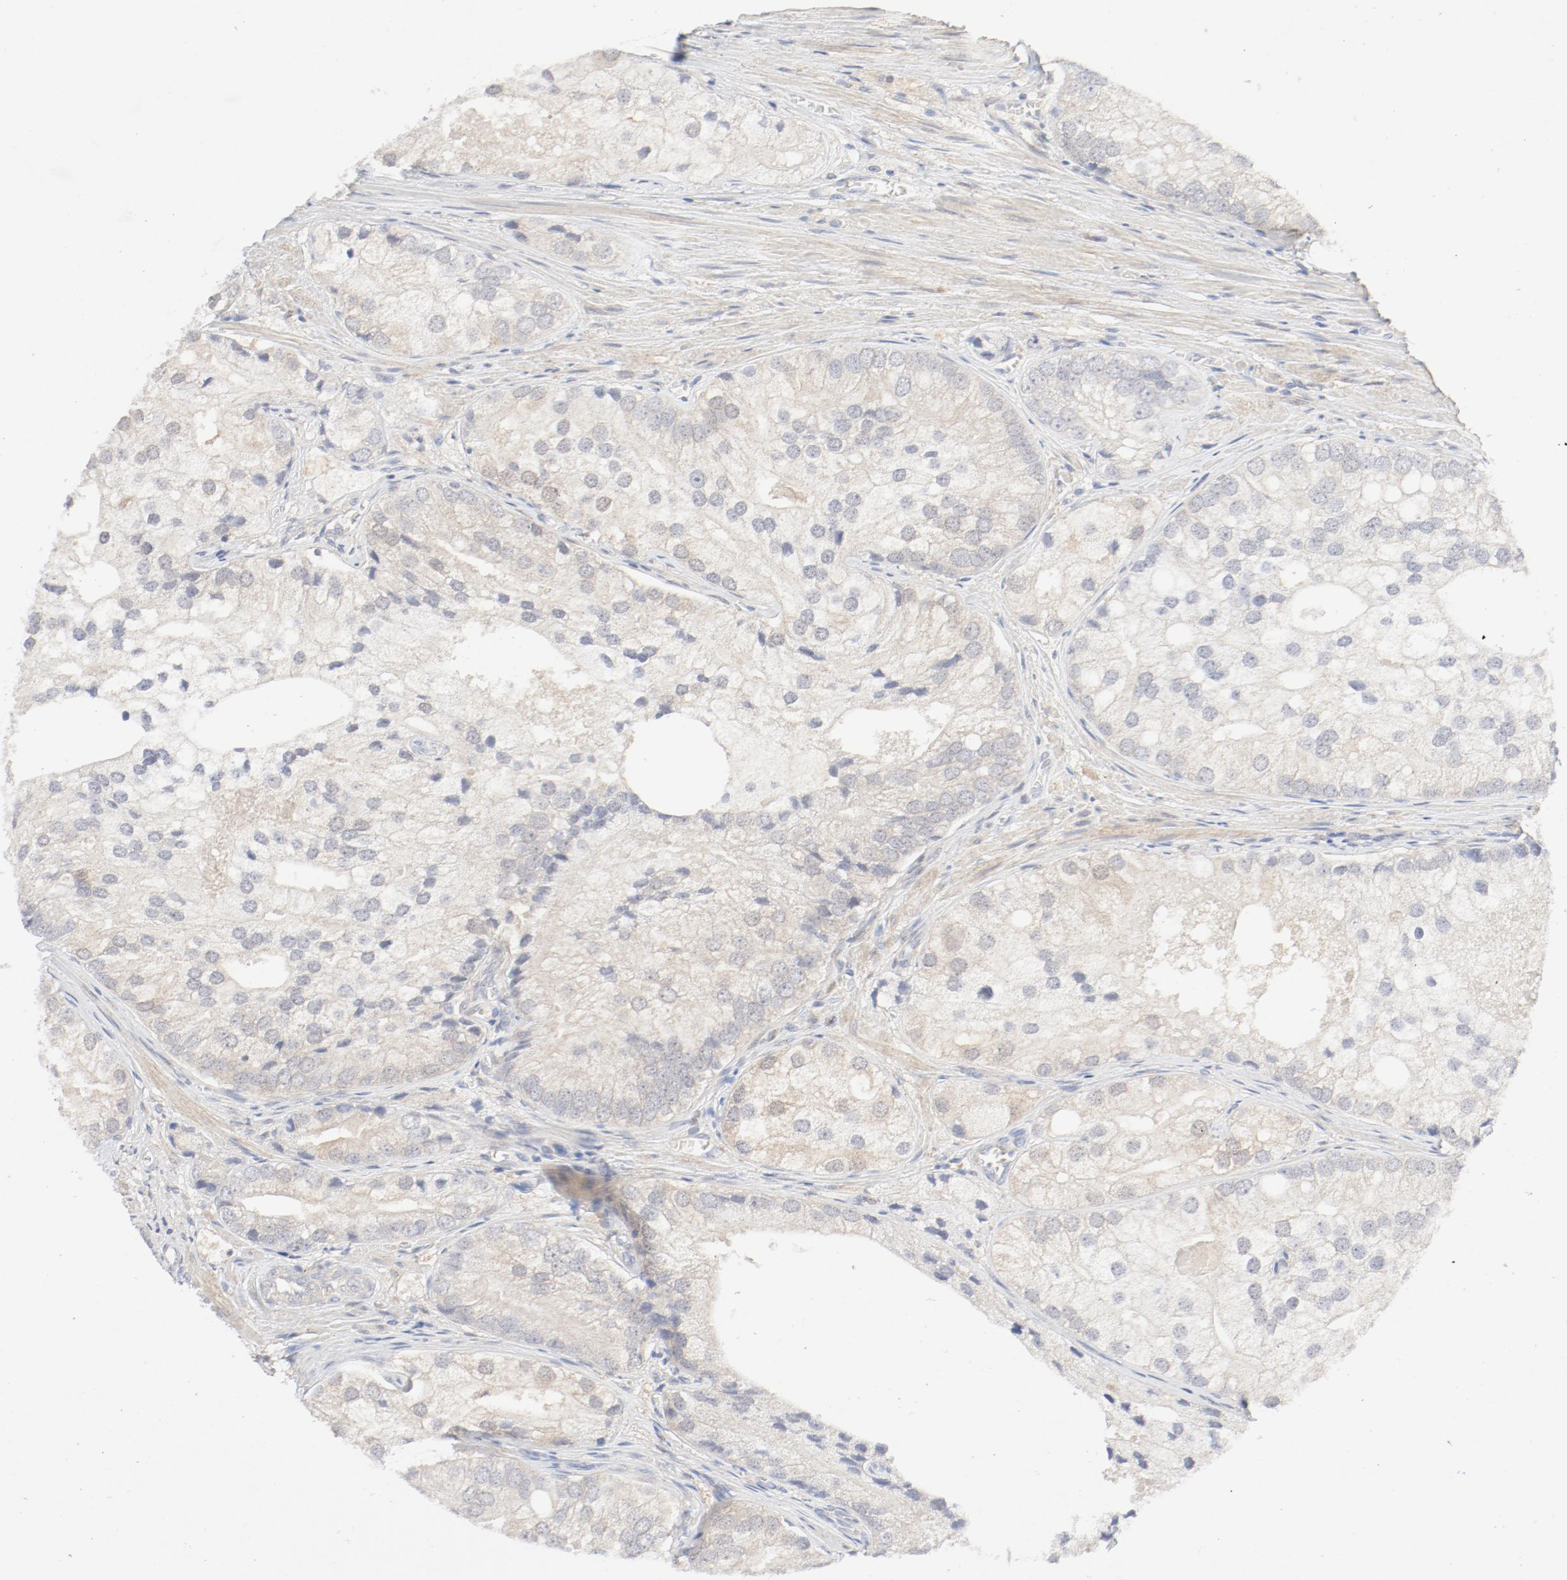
{"staining": {"intensity": "weak", "quantity": "25%-75%", "location": "cytoplasmic/membranous"}, "tissue": "prostate cancer", "cell_type": "Tumor cells", "image_type": "cancer", "snomed": [{"axis": "morphology", "description": "Adenocarcinoma, Low grade"}, {"axis": "topography", "description": "Prostate"}], "caption": "Prostate cancer (low-grade adenocarcinoma) tissue shows weak cytoplasmic/membranous expression in about 25%-75% of tumor cells, visualized by immunohistochemistry. Nuclei are stained in blue.", "gene": "PGM1", "patient": {"sex": "male", "age": 69}}